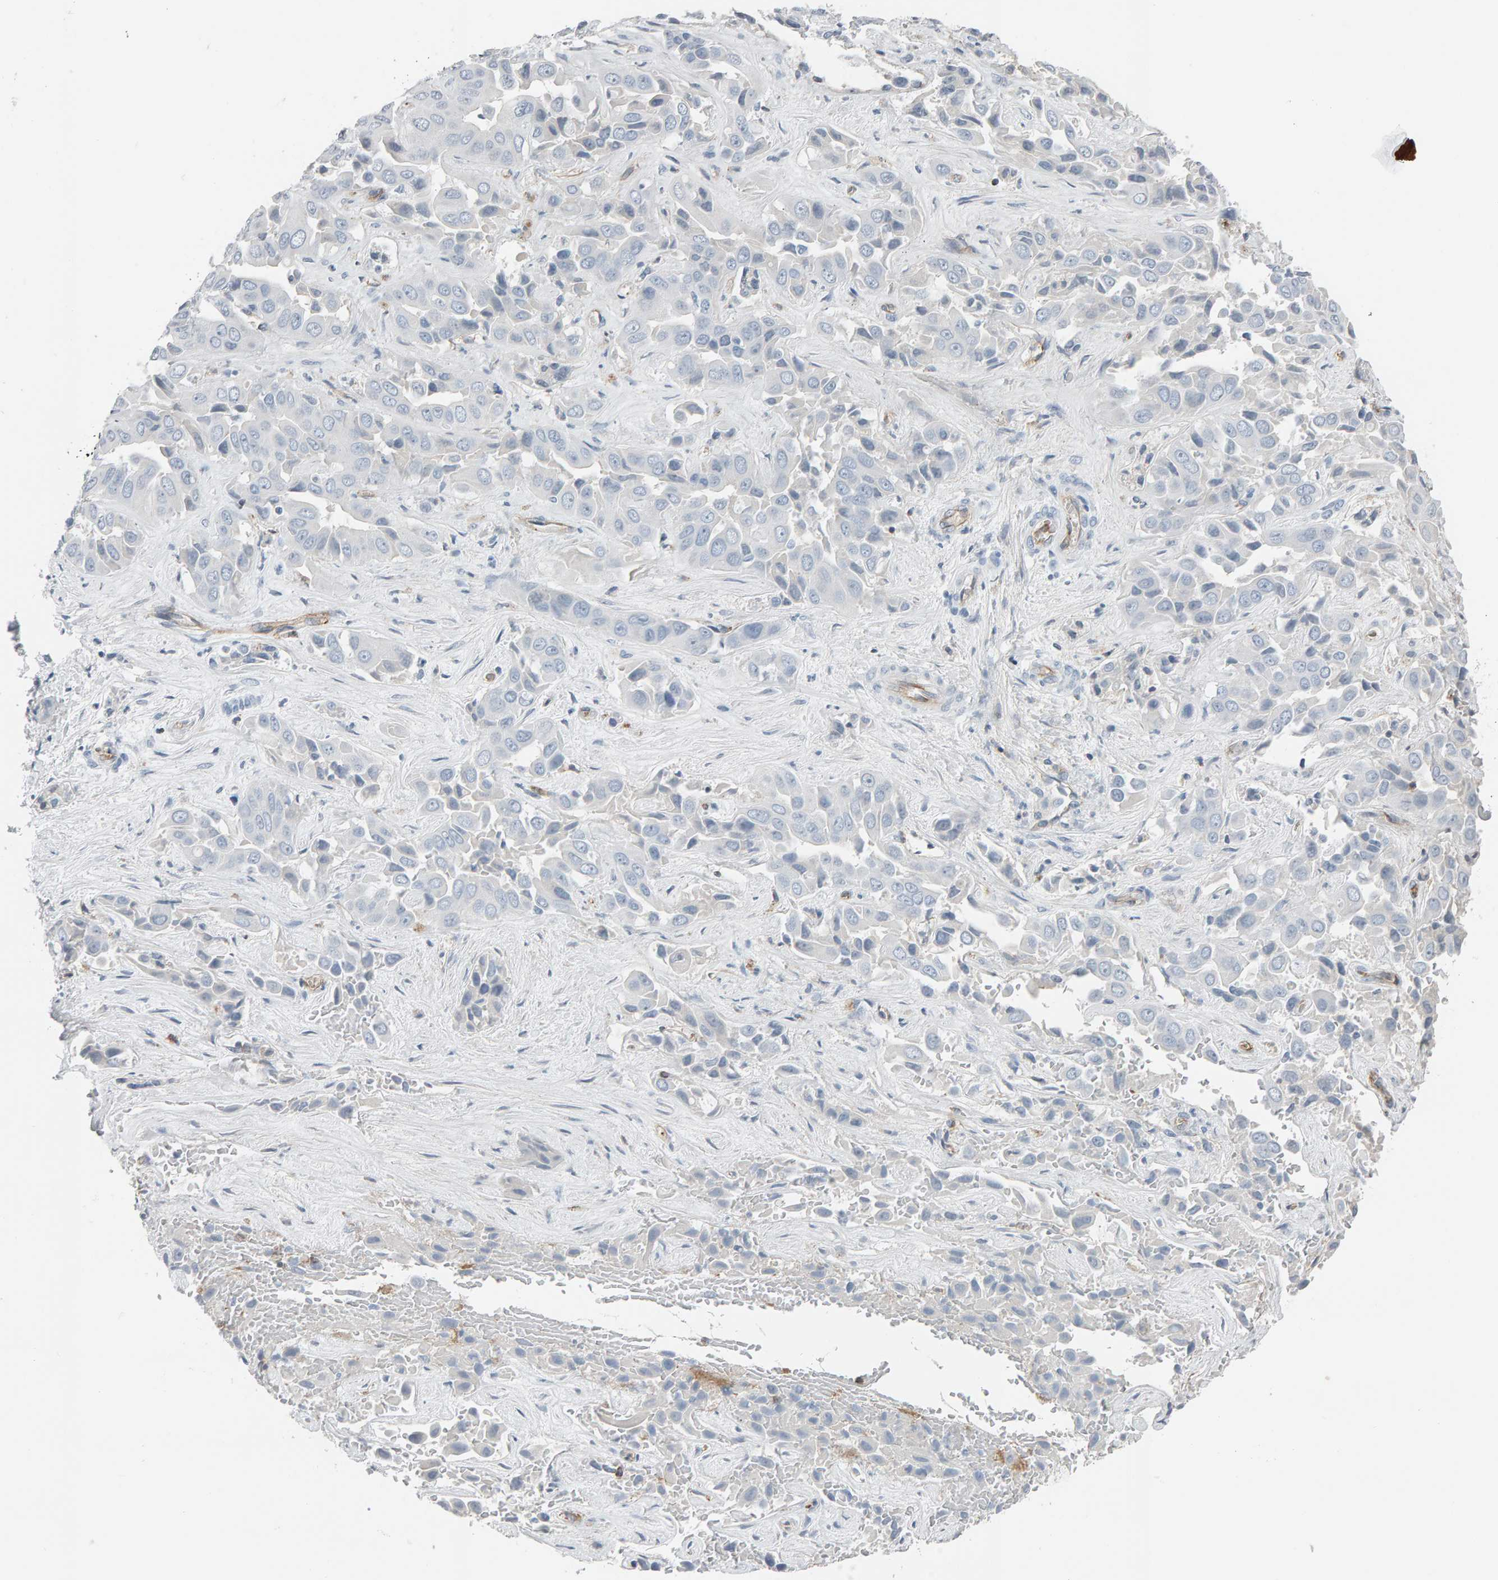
{"staining": {"intensity": "negative", "quantity": "none", "location": "none"}, "tissue": "liver cancer", "cell_type": "Tumor cells", "image_type": "cancer", "snomed": [{"axis": "morphology", "description": "Cholangiocarcinoma"}, {"axis": "topography", "description": "Liver"}], "caption": "Cholangiocarcinoma (liver) was stained to show a protein in brown. There is no significant staining in tumor cells. (DAB (3,3'-diaminobenzidine) immunohistochemistry (IHC), high magnification).", "gene": "FYN", "patient": {"sex": "female", "age": 52}}